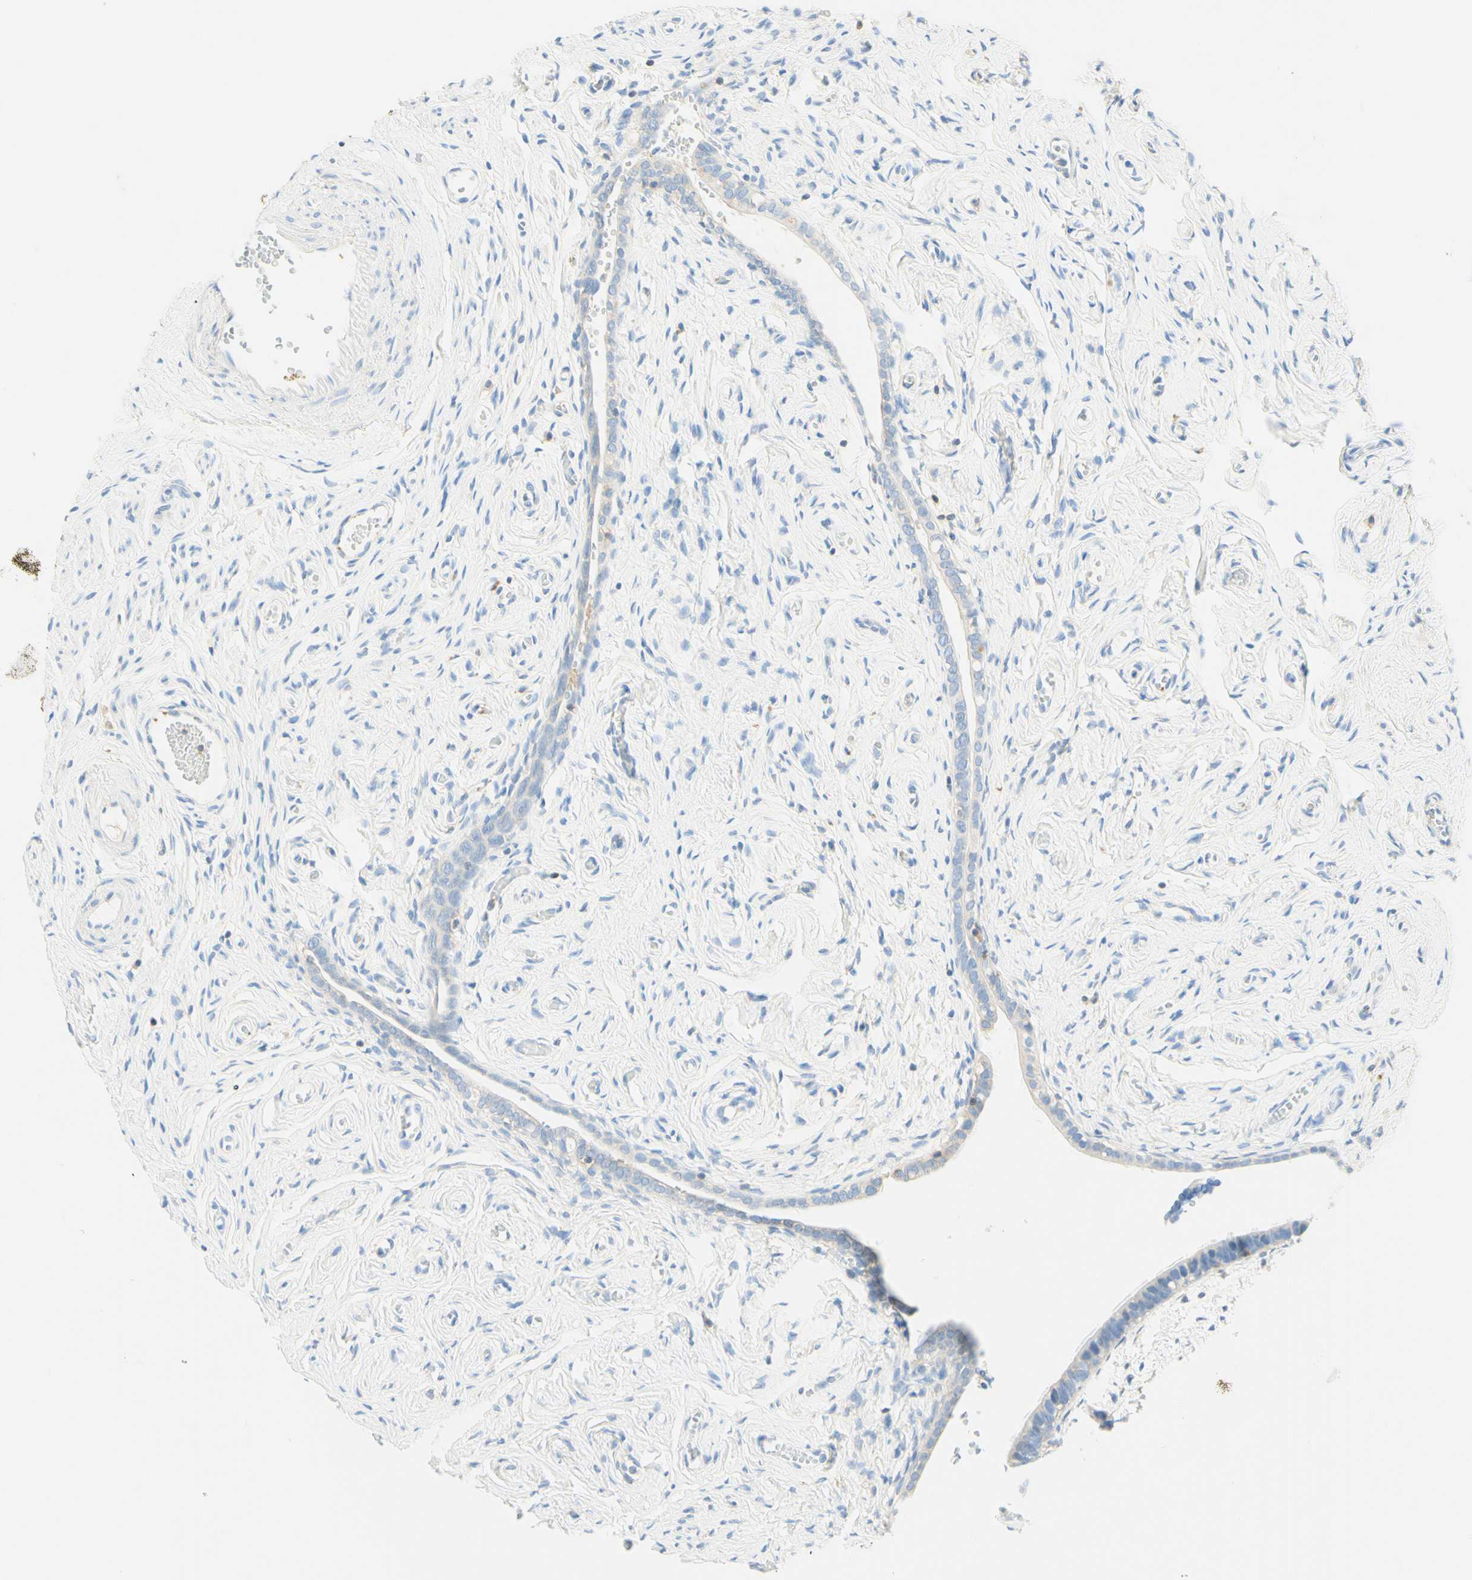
{"staining": {"intensity": "negative", "quantity": "none", "location": "none"}, "tissue": "fallopian tube", "cell_type": "Glandular cells", "image_type": "normal", "snomed": [{"axis": "morphology", "description": "Normal tissue, NOS"}, {"axis": "topography", "description": "Fallopian tube"}], "caption": "IHC of benign fallopian tube exhibits no staining in glandular cells.", "gene": "LAT", "patient": {"sex": "female", "age": 71}}